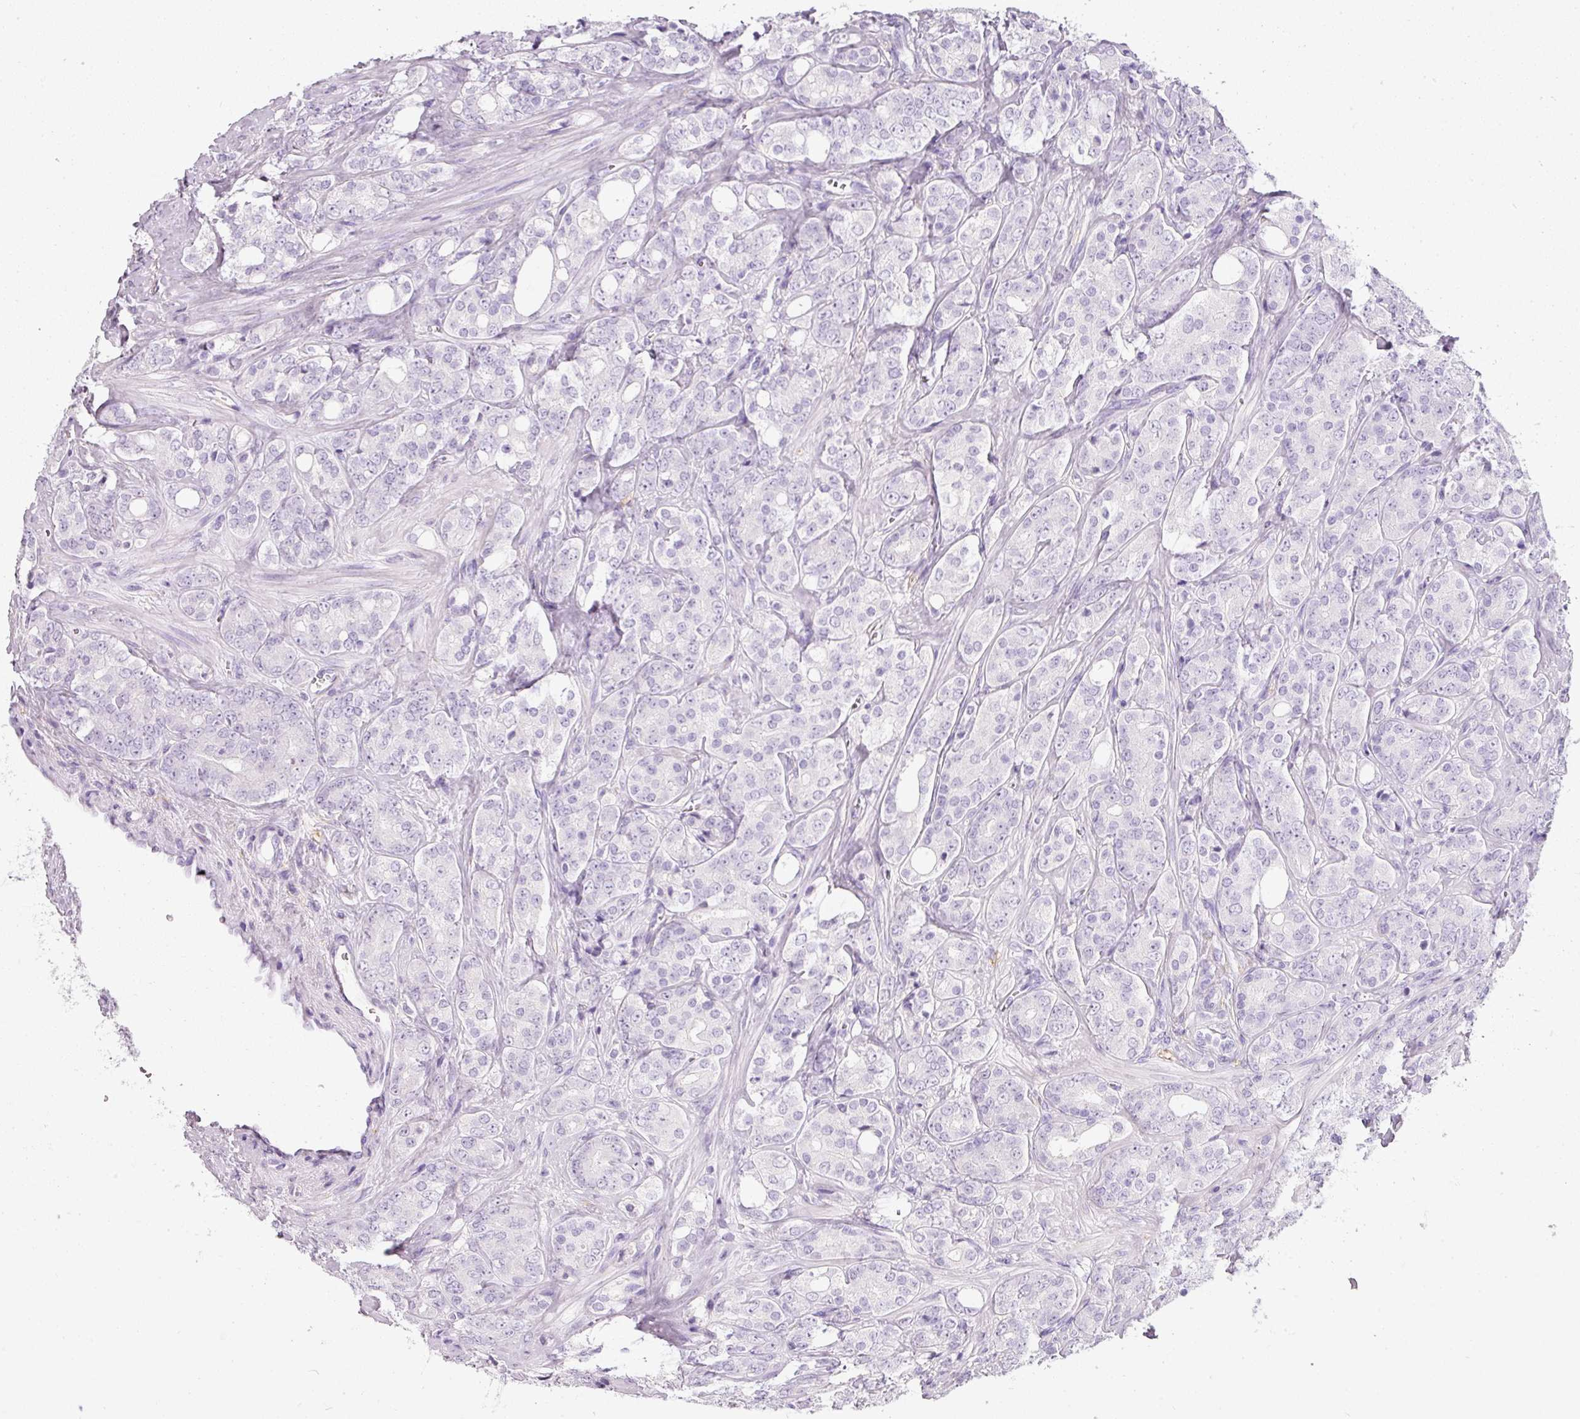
{"staining": {"intensity": "negative", "quantity": "none", "location": "none"}, "tissue": "prostate cancer", "cell_type": "Tumor cells", "image_type": "cancer", "snomed": [{"axis": "morphology", "description": "Adenocarcinoma, High grade"}, {"axis": "topography", "description": "Prostate"}], "caption": "Immunohistochemical staining of prostate cancer (high-grade adenocarcinoma) reveals no significant staining in tumor cells. (Stains: DAB immunohistochemistry with hematoxylin counter stain, Microscopy: brightfield microscopy at high magnification).", "gene": "DNM1", "patient": {"sex": "male", "age": 62}}